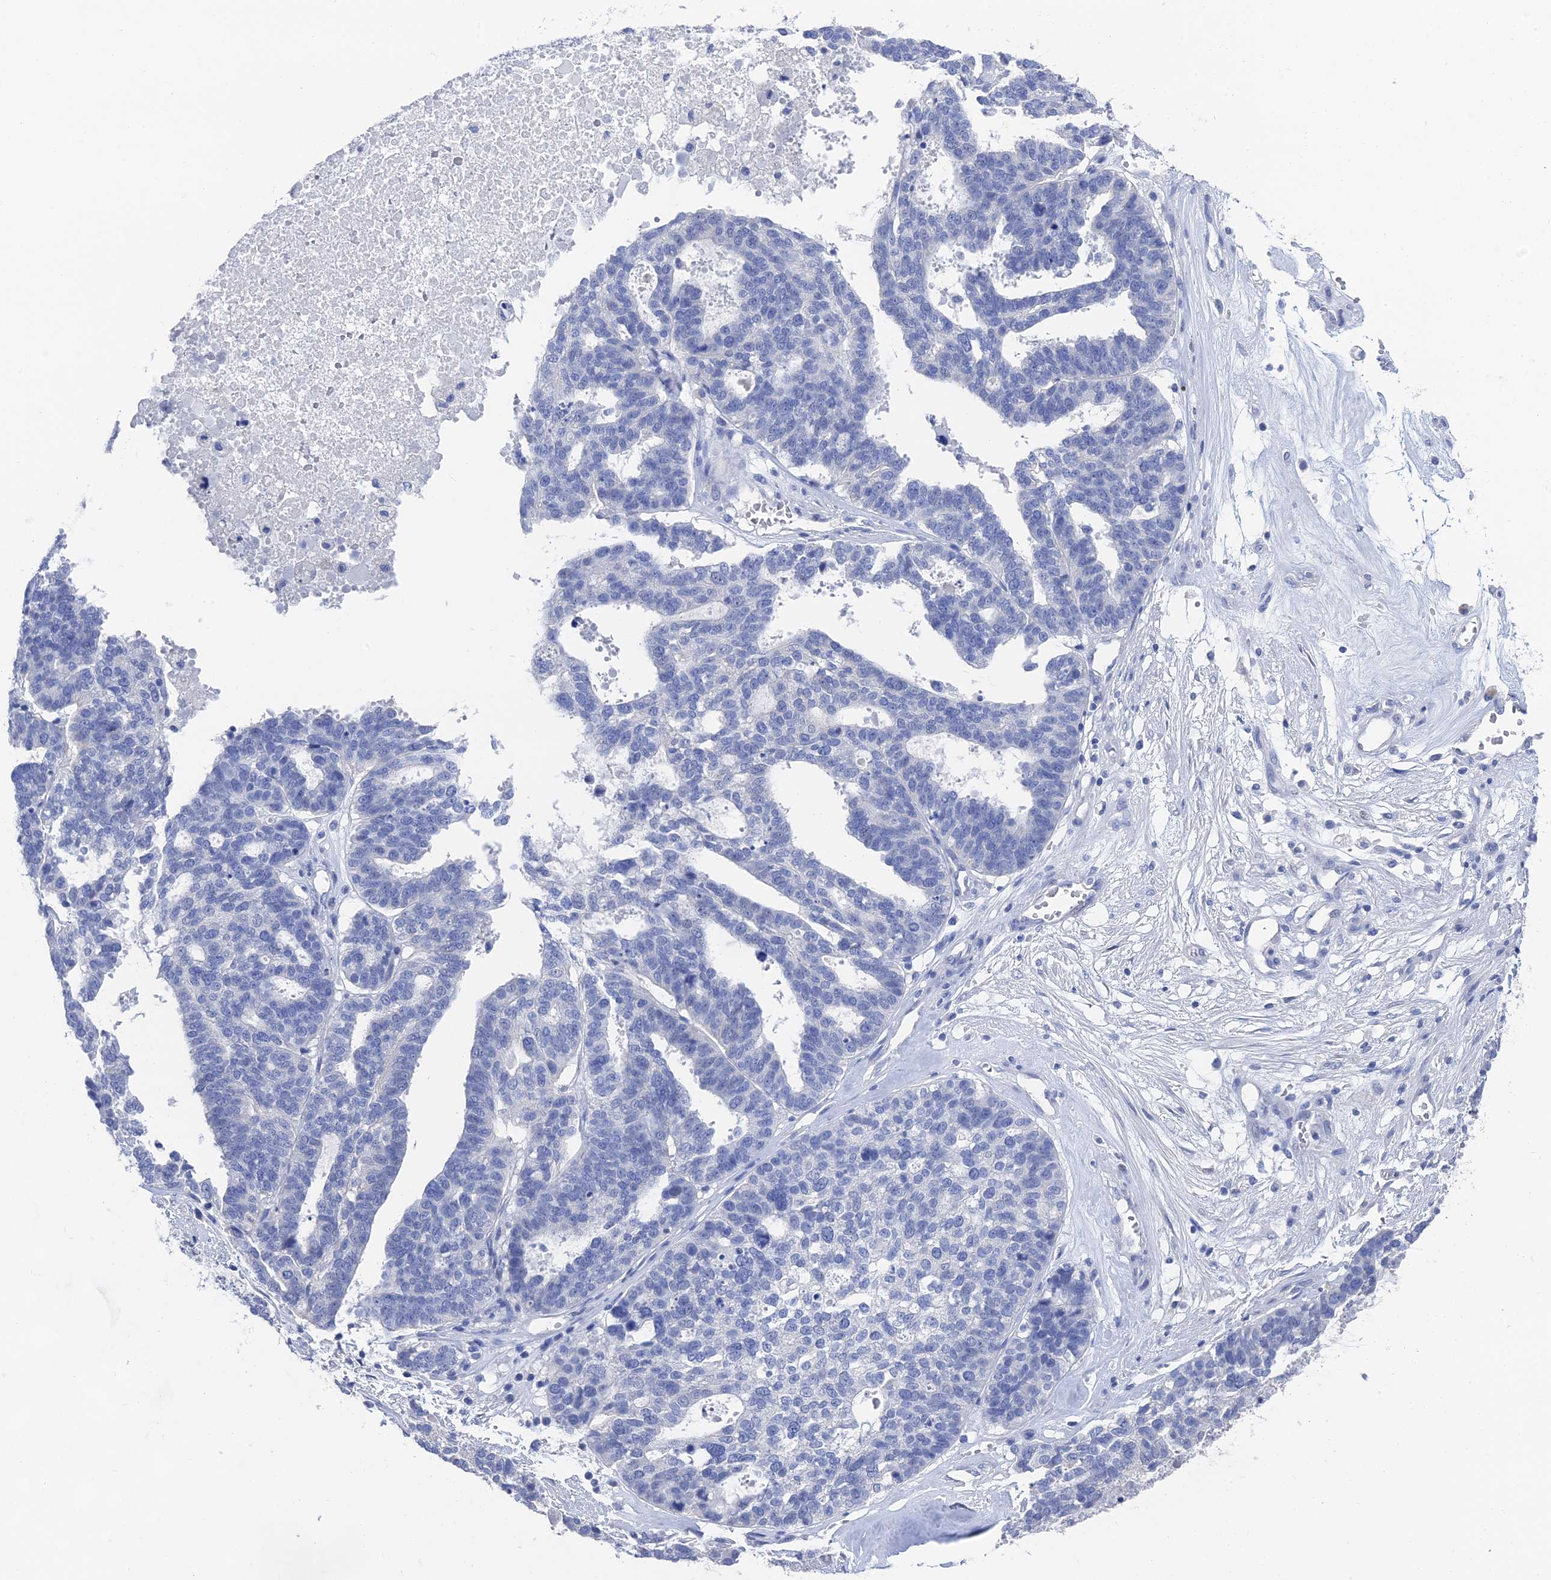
{"staining": {"intensity": "negative", "quantity": "none", "location": "none"}, "tissue": "ovarian cancer", "cell_type": "Tumor cells", "image_type": "cancer", "snomed": [{"axis": "morphology", "description": "Cystadenocarcinoma, serous, NOS"}, {"axis": "topography", "description": "Ovary"}], "caption": "This is an immunohistochemistry image of ovarian serous cystadenocarcinoma. There is no positivity in tumor cells.", "gene": "GFAP", "patient": {"sex": "female", "age": 59}}